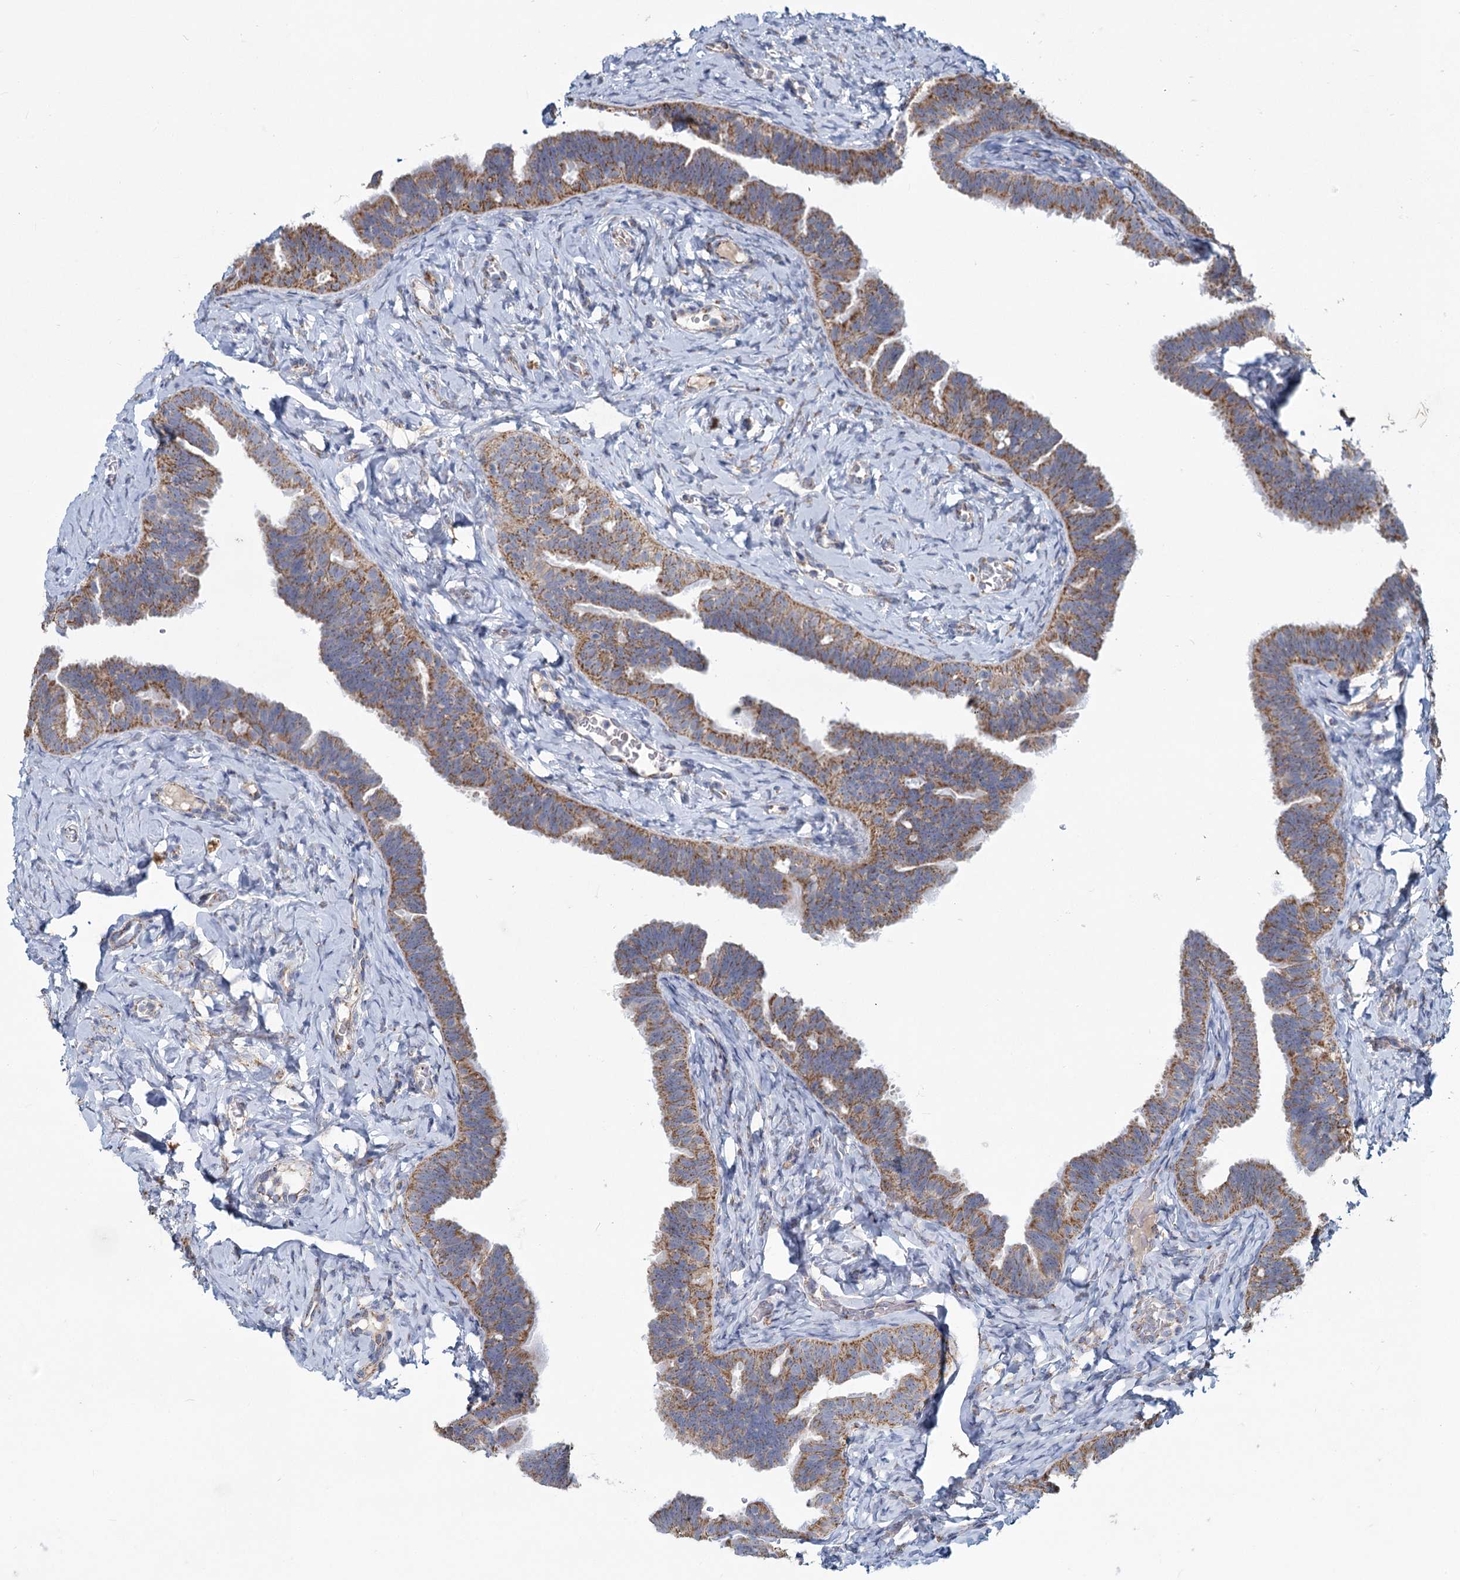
{"staining": {"intensity": "moderate", "quantity": ">75%", "location": "cytoplasmic/membranous"}, "tissue": "fallopian tube", "cell_type": "Glandular cells", "image_type": "normal", "snomed": [{"axis": "morphology", "description": "Normal tissue, NOS"}, {"axis": "topography", "description": "Fallopian tube"}], "caption": "Brown immunohistochemical staining in benign human fallopian tube exhibits moderate cytoplasmic/membranous staining in about >75% of glandular cells. The protein is shown in brown color, while the nuclei are stained blue.", "gene": "NDUFC2", "patient": {"sex": "female", "age": 65}}